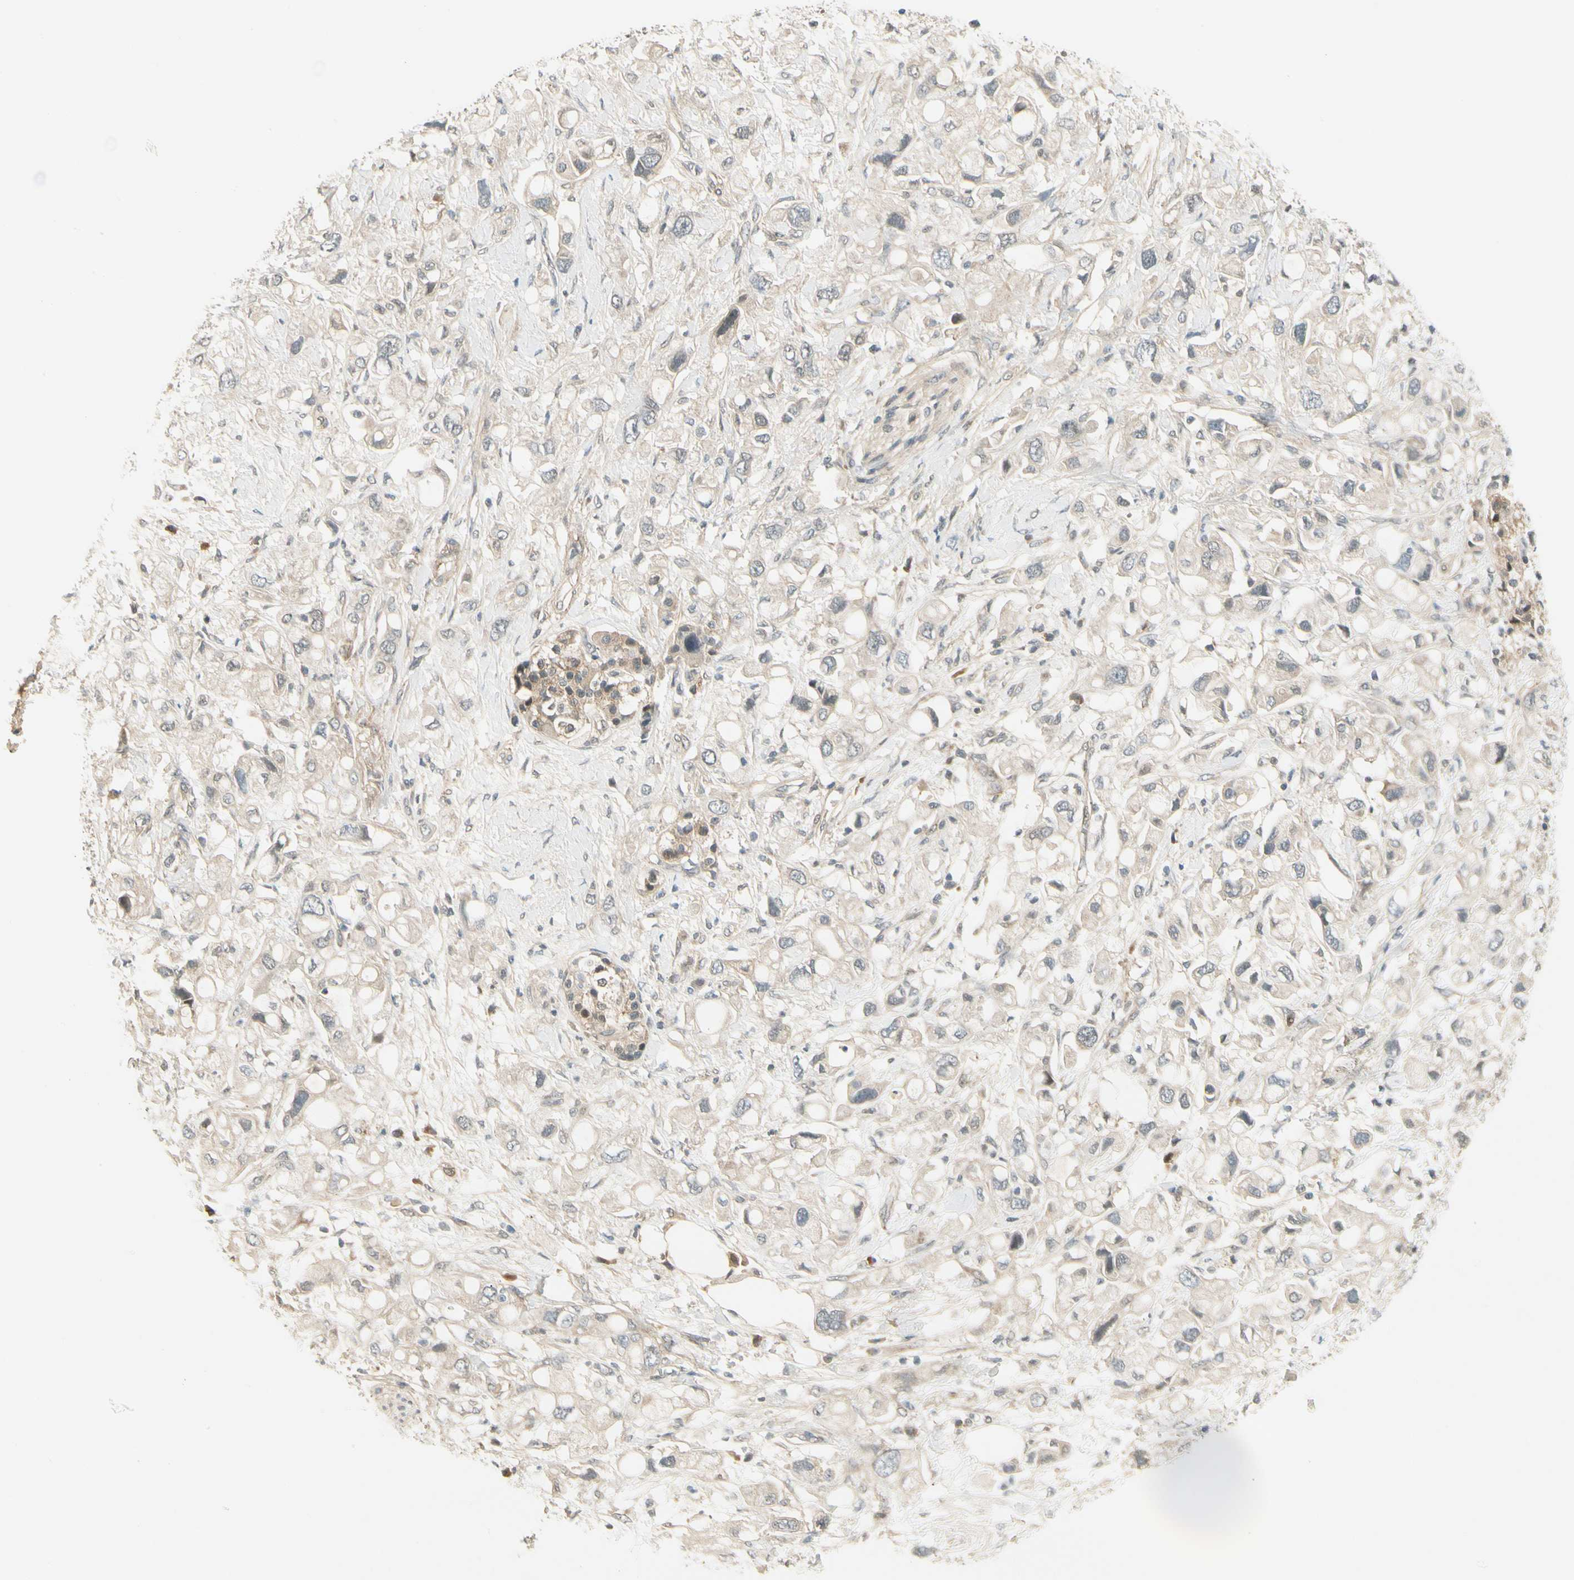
{"staining": {"intensity": "negative", "quantity": "none", "location": "none"}, "tissue": "pancreatic cancer", "cell_type": "Tumor cells", "image_type": "cancer", "snomed": [{"axis": "morphology", "description": "Adenocarcinoma, NOS"}, {"axis": "topography", "description": "Pancreas"}], "caption": "A micrograph of adenocarcinoma (pancreatic) stained for a protein exhibits no brown staining in tumor cells.", "gene": "EPHB3", "patient": {"sex": "female", "age": 56}}